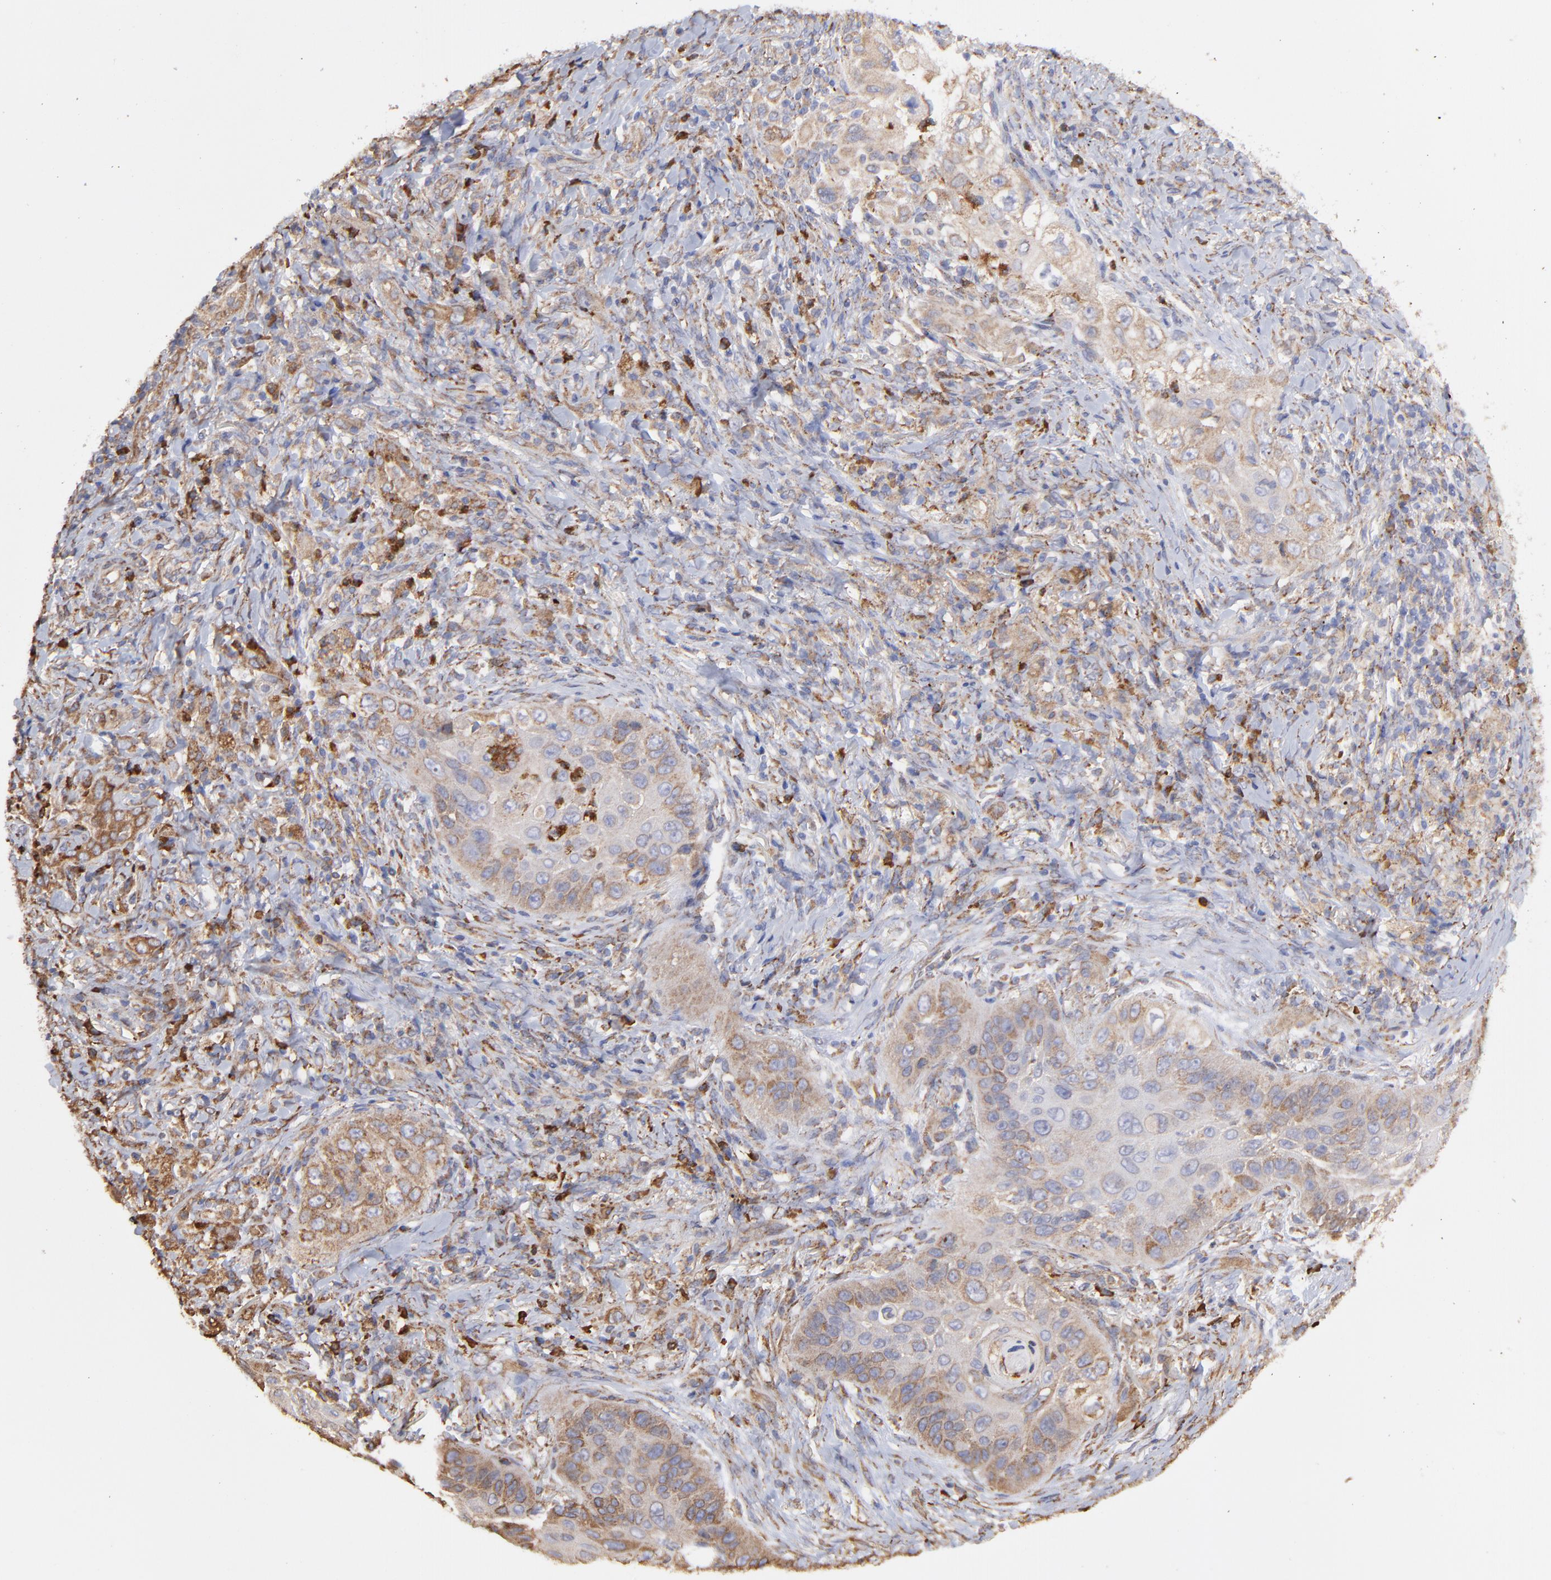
{"staining": {"intensity": "weak", "quantity": ">75%", "location": "cytoplasmic/membranous"}, "tissue": "lung cancer", "cell_type": "Tumor cells", "image_type": "cancer", "snomed": [{"axis": "morphology", "description": "Squamous cell carcinoma, NOS"}, {"axis": "topography", "description": "Lung"}], "caption": "Immunohistochemistry (IHC) image of human lung cancer stained for a protein (brown), which demonstrates low levels of weak cytoplasmic/membranous staining in approximately >75% of tumor cells.", "gene": "PFKM", "patient": {"sex": "female", "age": 67}}